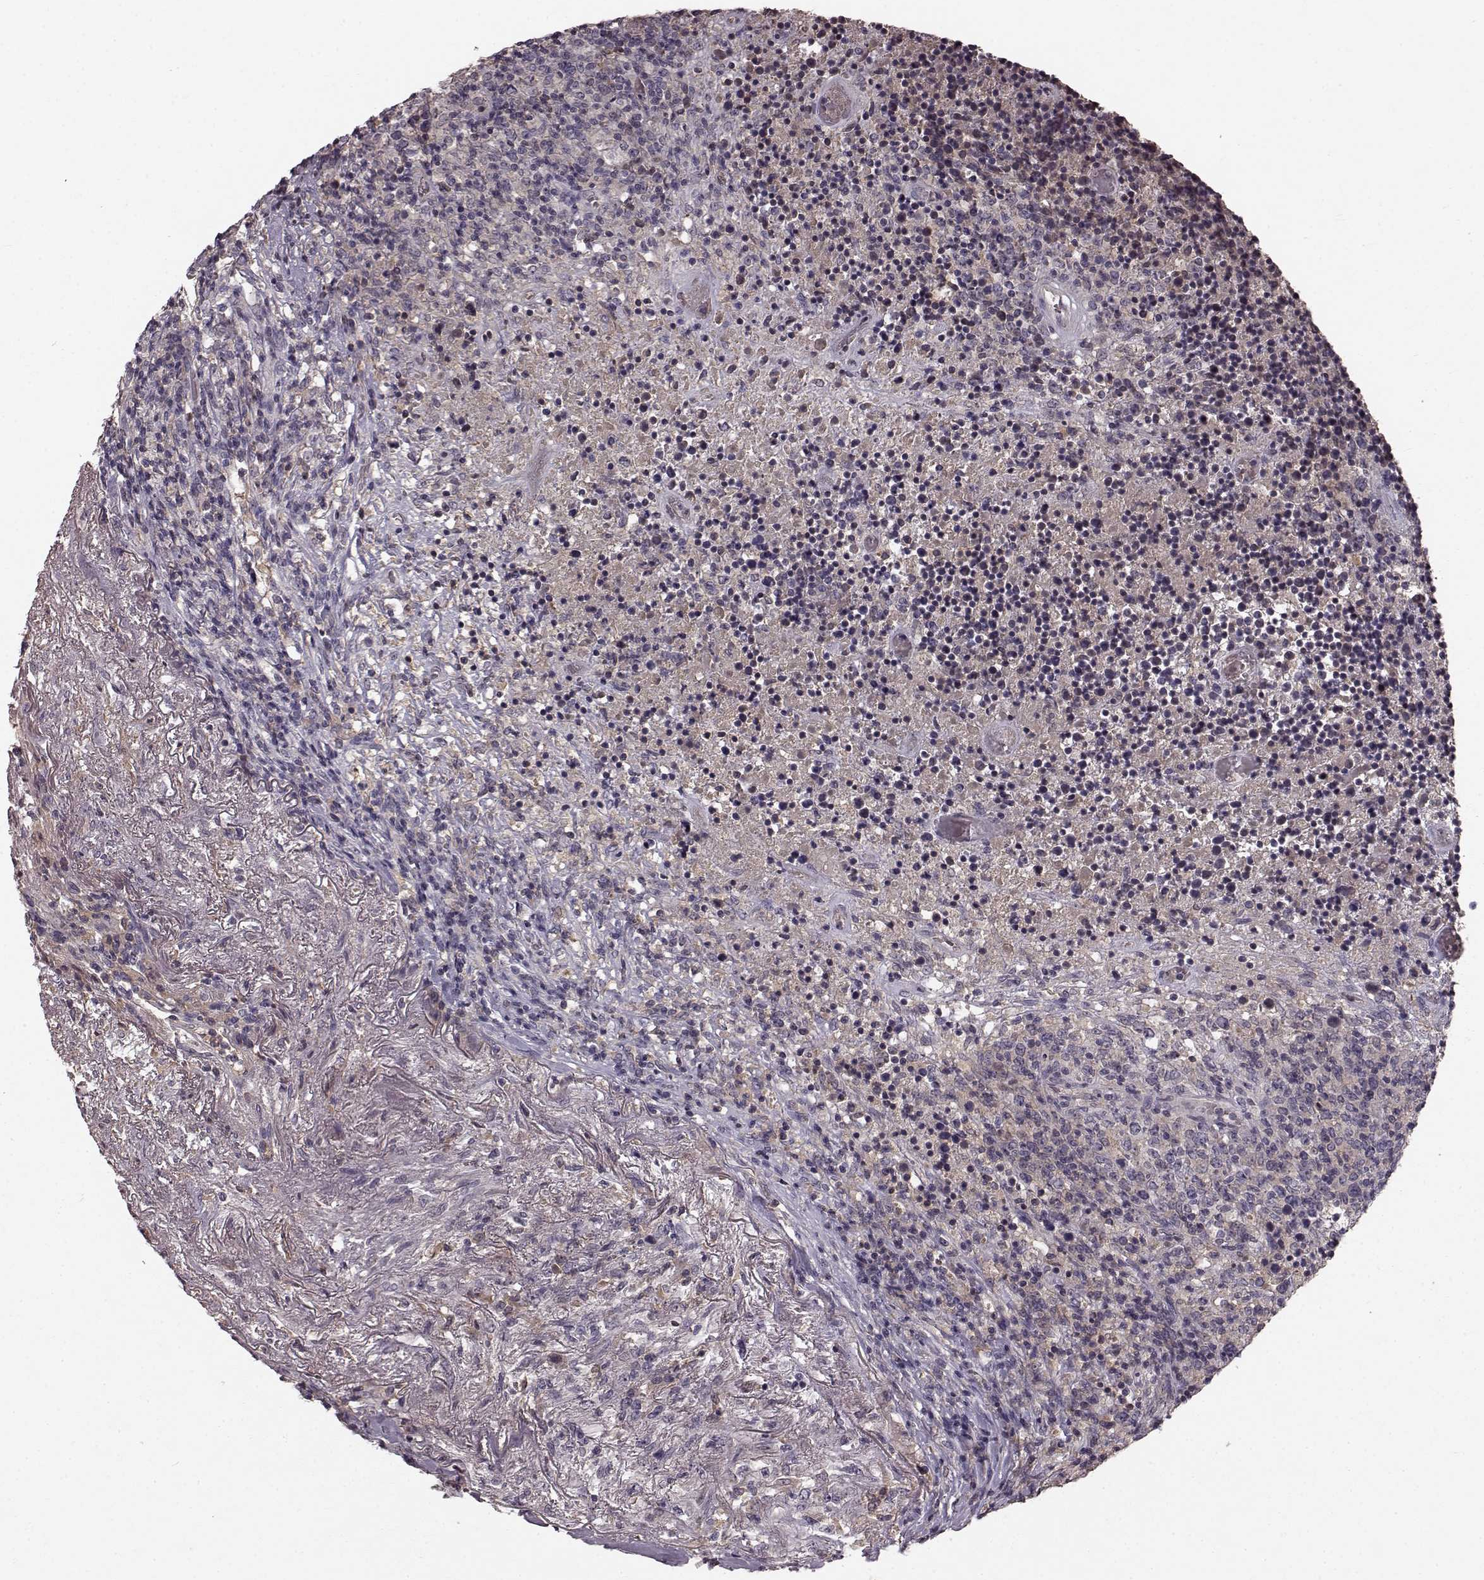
{"staining": {"intensity": "negative", "quantity": "none", "location": "none"}, "tissue": "lymphoma", "cell_type": "Tumor cells", "image_type": "cancer", "snomed": [{"axis": "morphology", "description": "Malignant lymphoma, non-Hodgkin's type, High grade"}, {"axis": "topography", "description": "Lung"}], "caption": "Immunohistochemical staining of human lymphoma reveals no significant positivity in tumor cells.", "gene": "SLC22A18", "patient": {"sex": "male", "age": 79}}